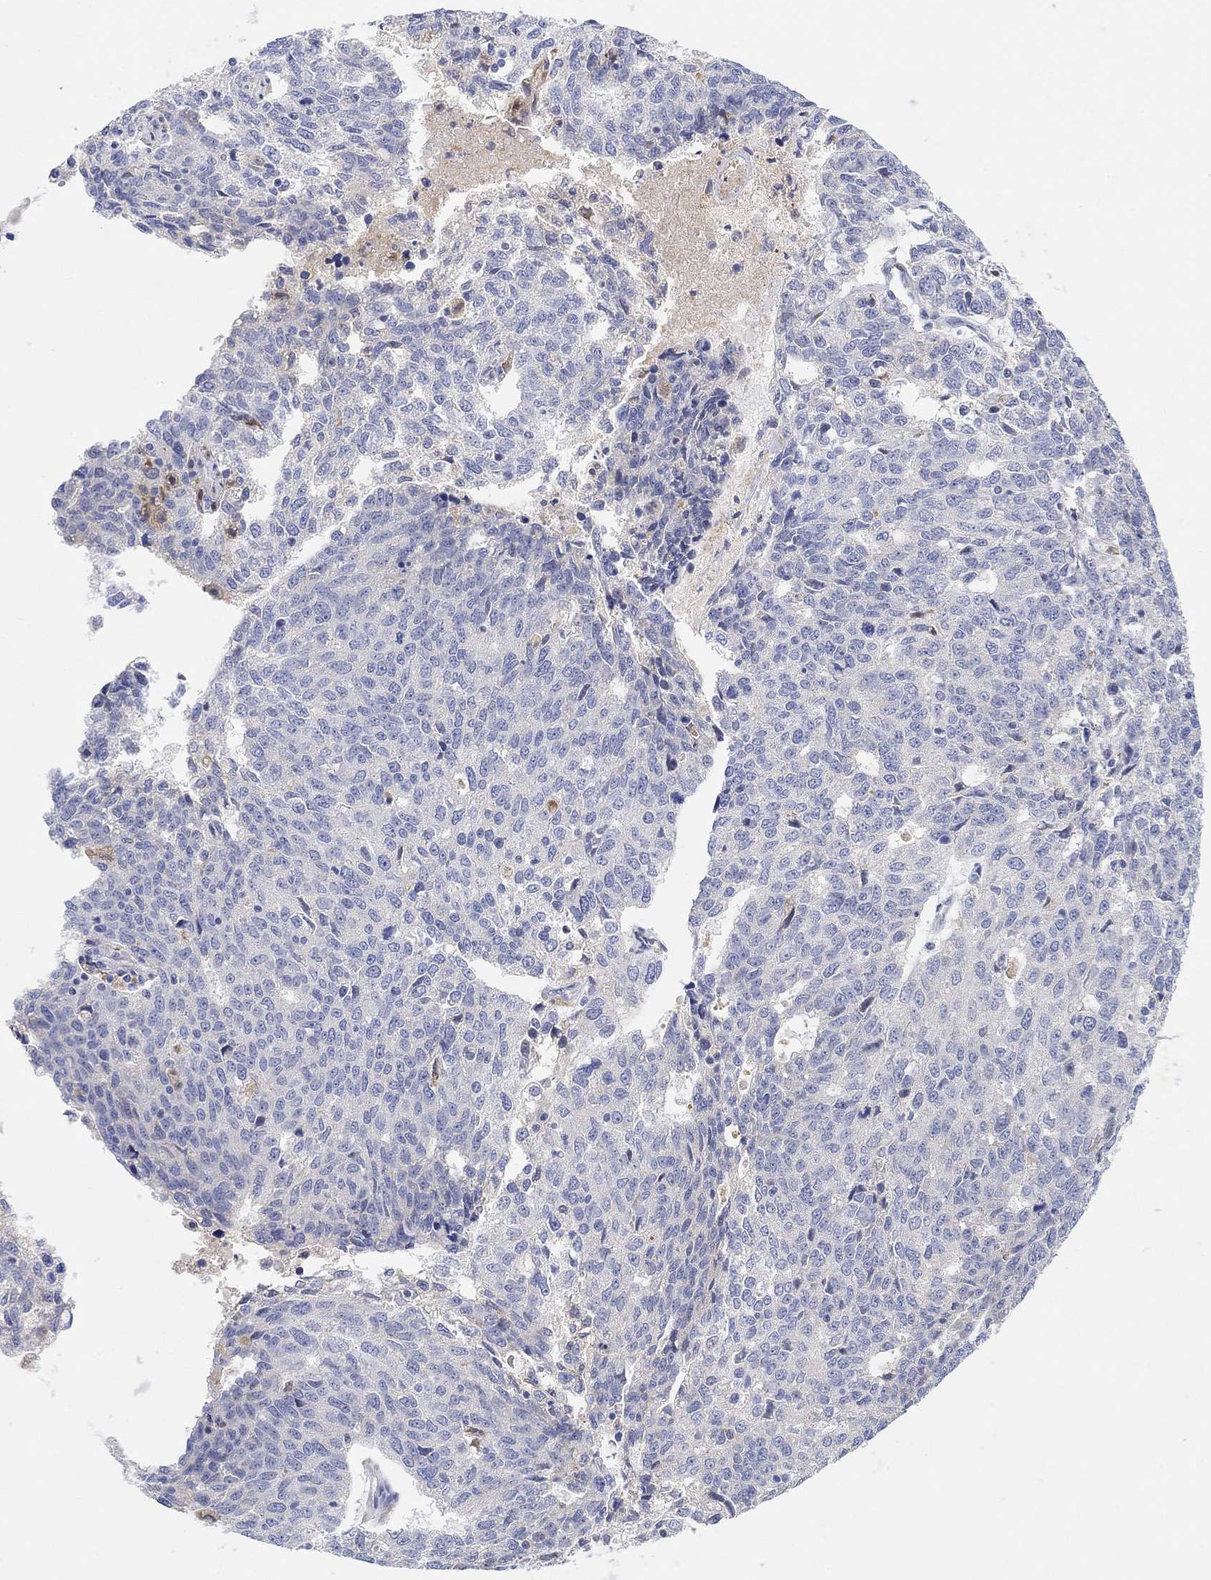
{"staining": {"intensity": "negative", "quantity": "none", "location": "none"}, "tissue": "ovarian cancer", "cell_type": "Tumor cells", "image_type": "cancer", "snomed": [{"axis": "morphology", "description": "Cystadenocarcinoma, serous, NOS"}, {"axis": "topography", "description": "Ovary"}], "caption": "Tumor cells are negative for brown protein staining in ovarian serous cystadenocarcinoma.", "gene": "ACSL1", "patient": {"sex": "female", "age": 71}}